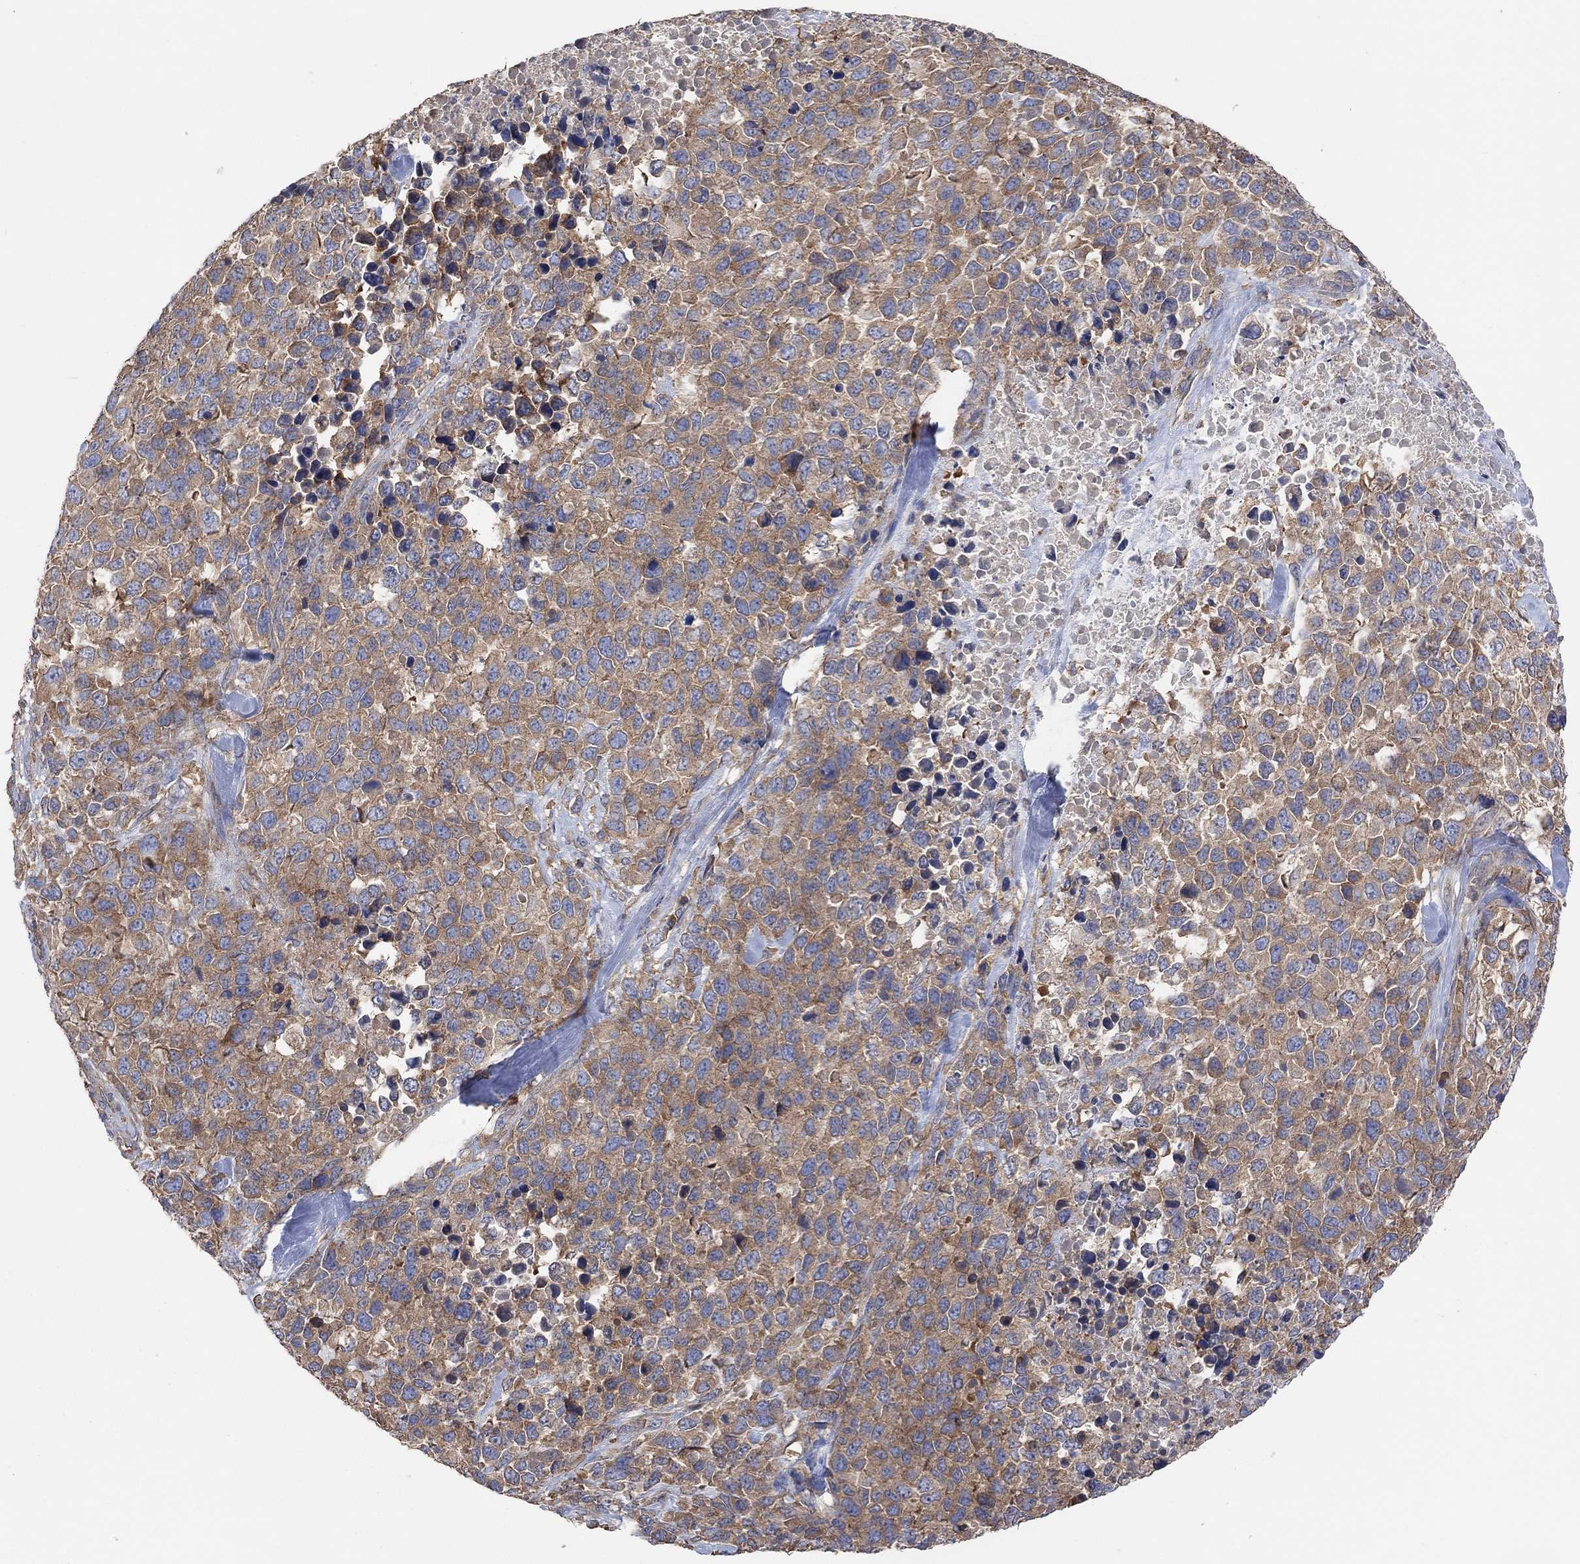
{"staining": {"intensity": "moderate", "quantity": "25%-75%", "location": "cytoplasmic/membranous"}, "tissue": "melanoma", "cell_type": "Tumor cells", "image_type": "cancer", "snomed": [{"axis": "morphology", "description": "Malignant melanoma, Metastatic site"}, {"axis": "topography", "description": "Skin"}], "caption": "A high-resolution photomicrograph shows IHC staining of malignant melanoma (metastatic site), which demonstrates moderate cytoplasmic/membranous expression in about 25%-75% of tumor cells.", "gene": "BLOC1S3", "patient": {"sex": "male", "age": 84}}